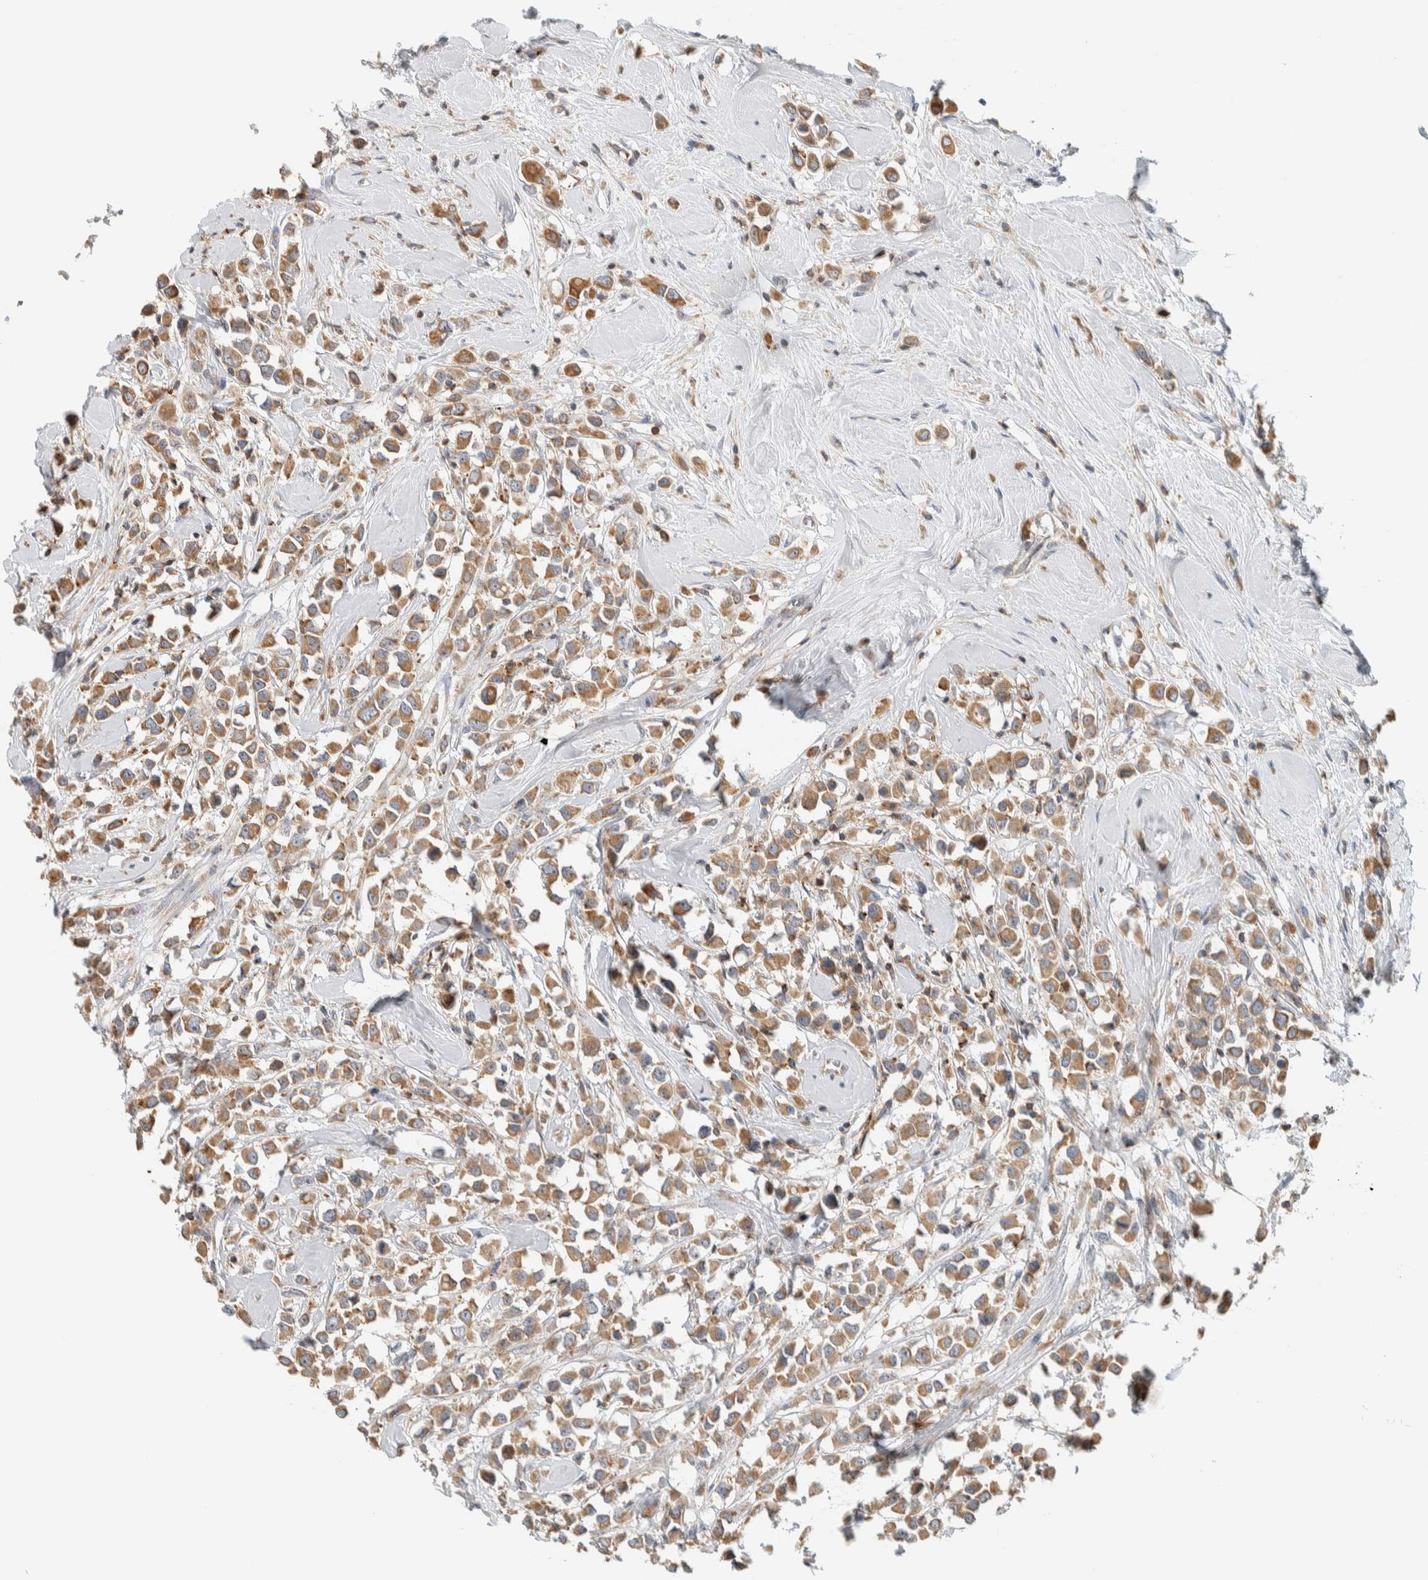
{"staining": {"intensity": "moderate", "quantity": ">75%", "location": "cytoplasmic/membranous"}, "tissue": "breast cancer", "cell_type": "Tumor cells", "image_type": "cancer", "snomed": [{"axis": "morphology", "description": "Duct carcinoma"}, {"axis": "topography", "description": "Breast"}], "caption": "Human breast cancer (intraductal carcinoma) stained with a protein marker demonstrates moderate staining in tumor cells.", "gene": "CCDC57", "patient": {"sex": "female", "age": 61}}